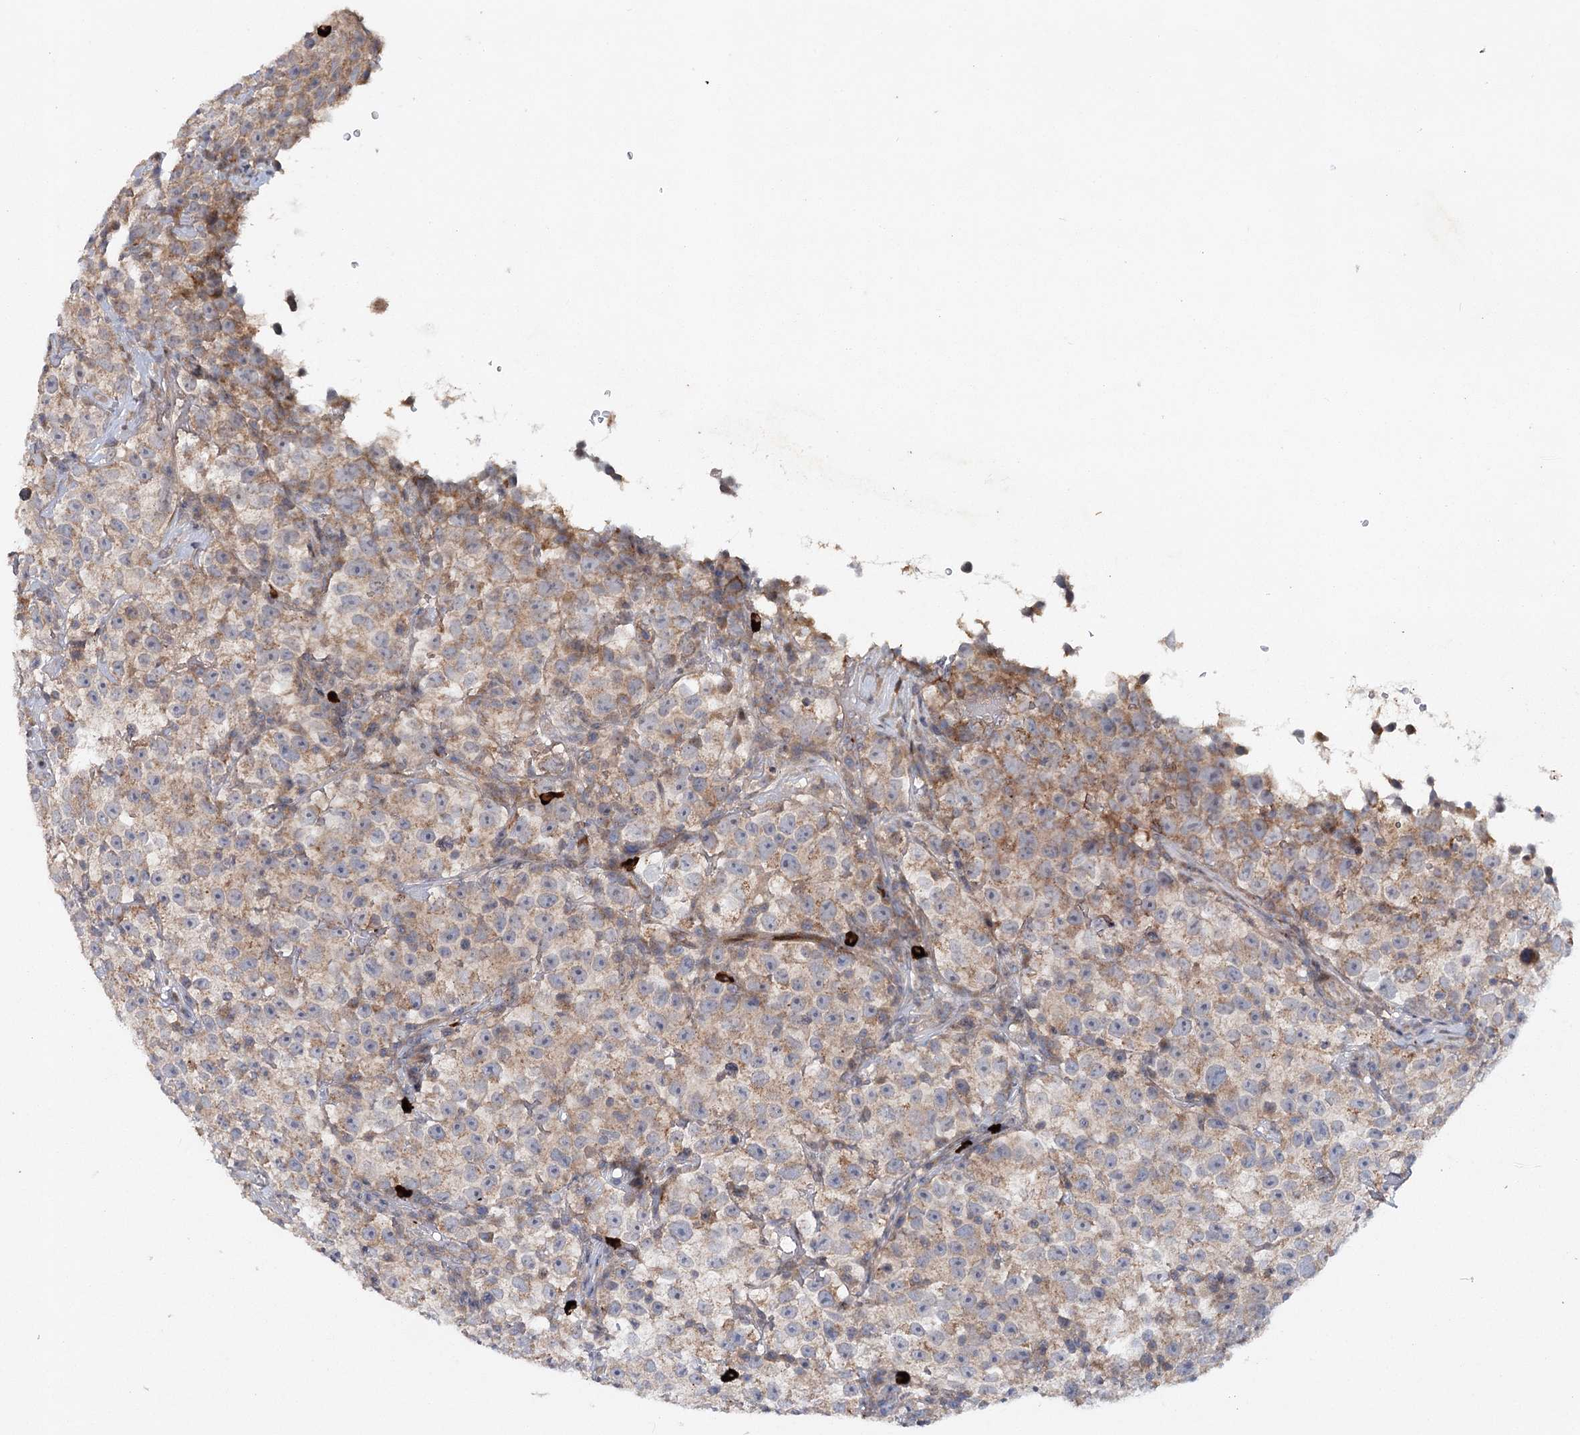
{"staining": {"intensity": "moderate", "quantity": "<25%", "location": "cytoplasmic/membranous"}, "tissue": "testis cancer", "cell_type": "Tumor cells", "image_type": "cancer", "snomed": [{"axis": "morphology", "description": "Seminoma, NOS"}, {"axis": "topography", "description": "Testis"}], "caption": "IHC of testis cancer (seminoma) displays low levels of moderate cytoplasmic/membranous staining in approximately <25% of tumor cells. The staining was performed using DAB (3,3'-diaminobenzidine) to visualize the protein expression in brown, while the nuclei were stained in blue with hematoxylin (Magnification: 20x).", "gene": "MAP3K13", "patient": {"sex": "male", "age": 22}}